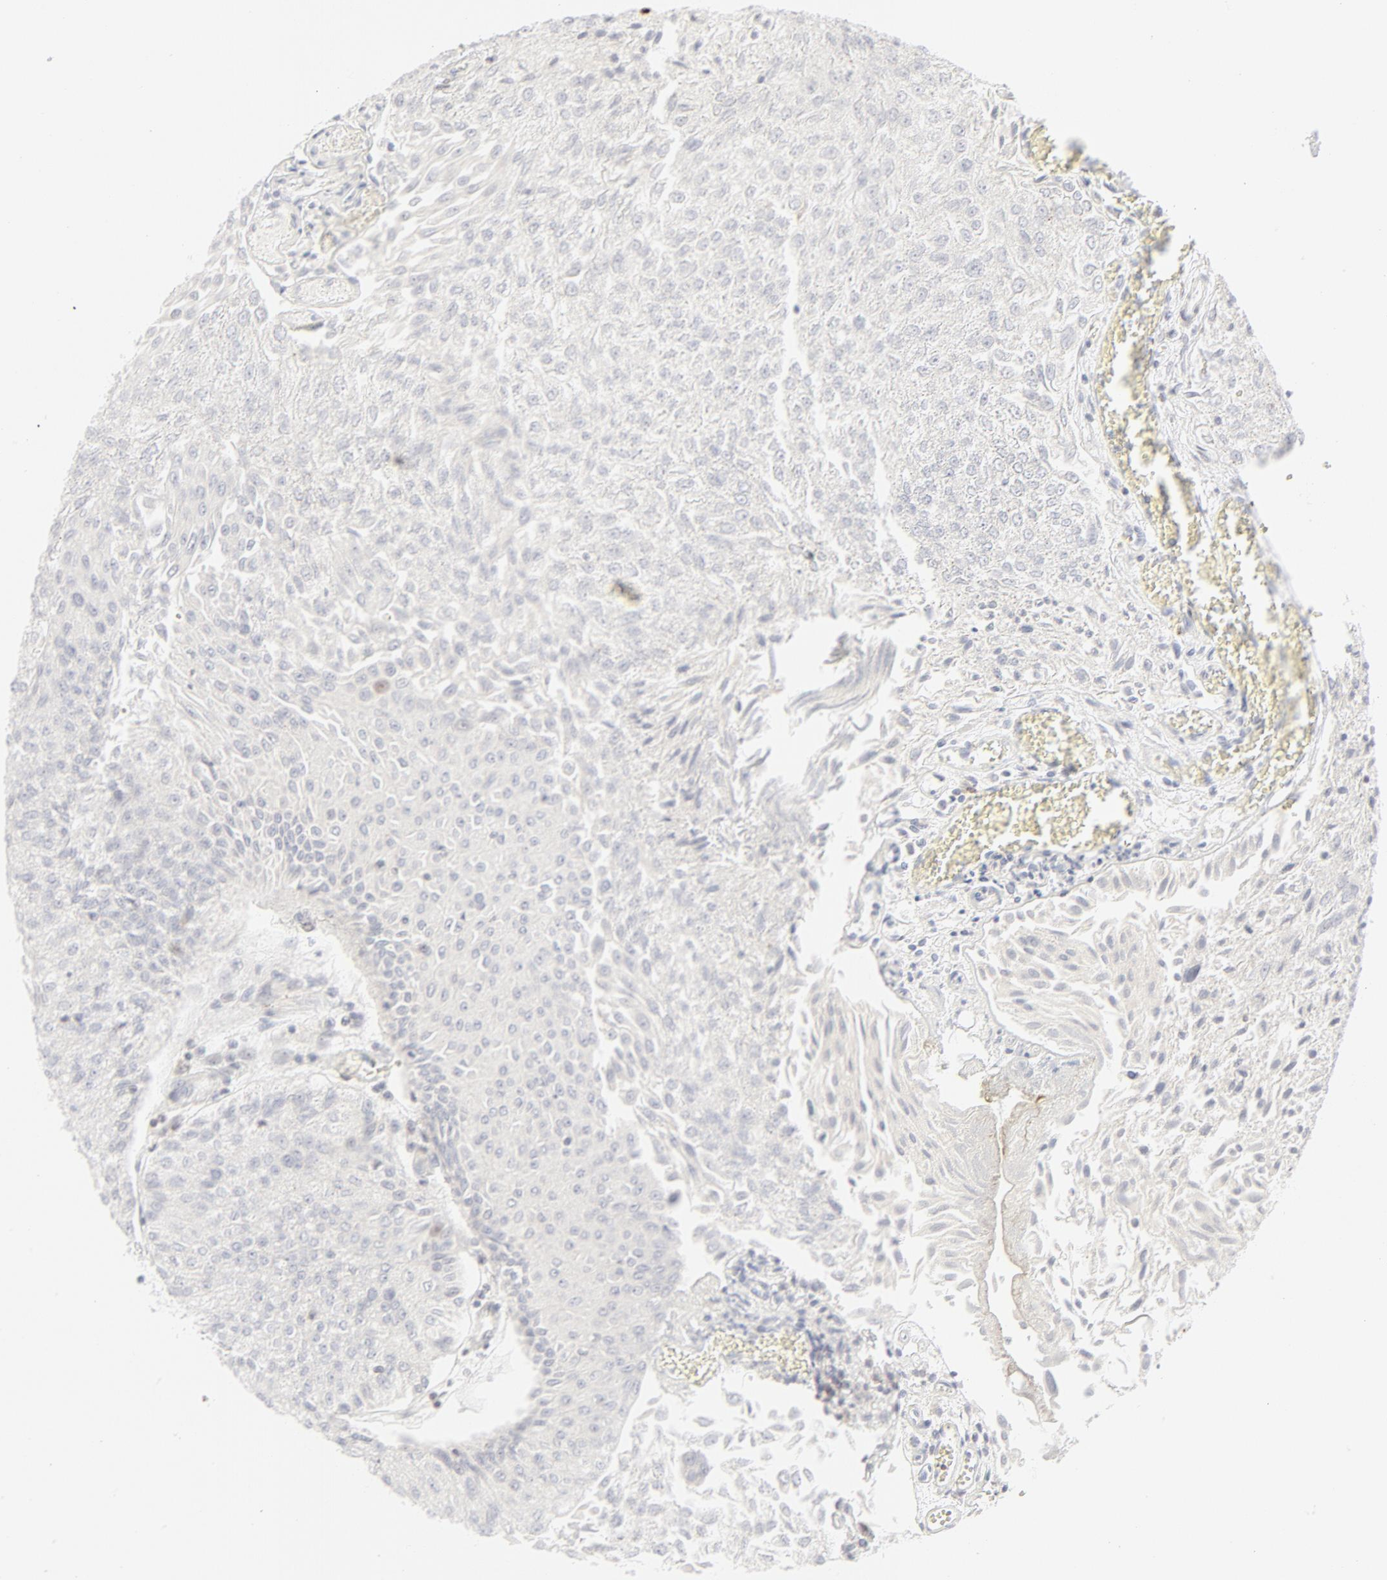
{"staining": {"intensity": "negative", "quantity": "none", "location": "none"}, "tissue": "urothelial cancer", "cell_type": "Tumor cells", "image_type": "cancer", "snomed": [{"axis": "morphology", "description": "Urothelial carcinoma, Low grade"}, {"axis": "topography", "description": "Urinary bladder"}], "caption": "Urothelial cancer stained for a protein using immunohistochemistry (IHC) displays no expression tumor cells.", "gene": "PRKCB", "patient": {"sex": "male", "age": 86}}